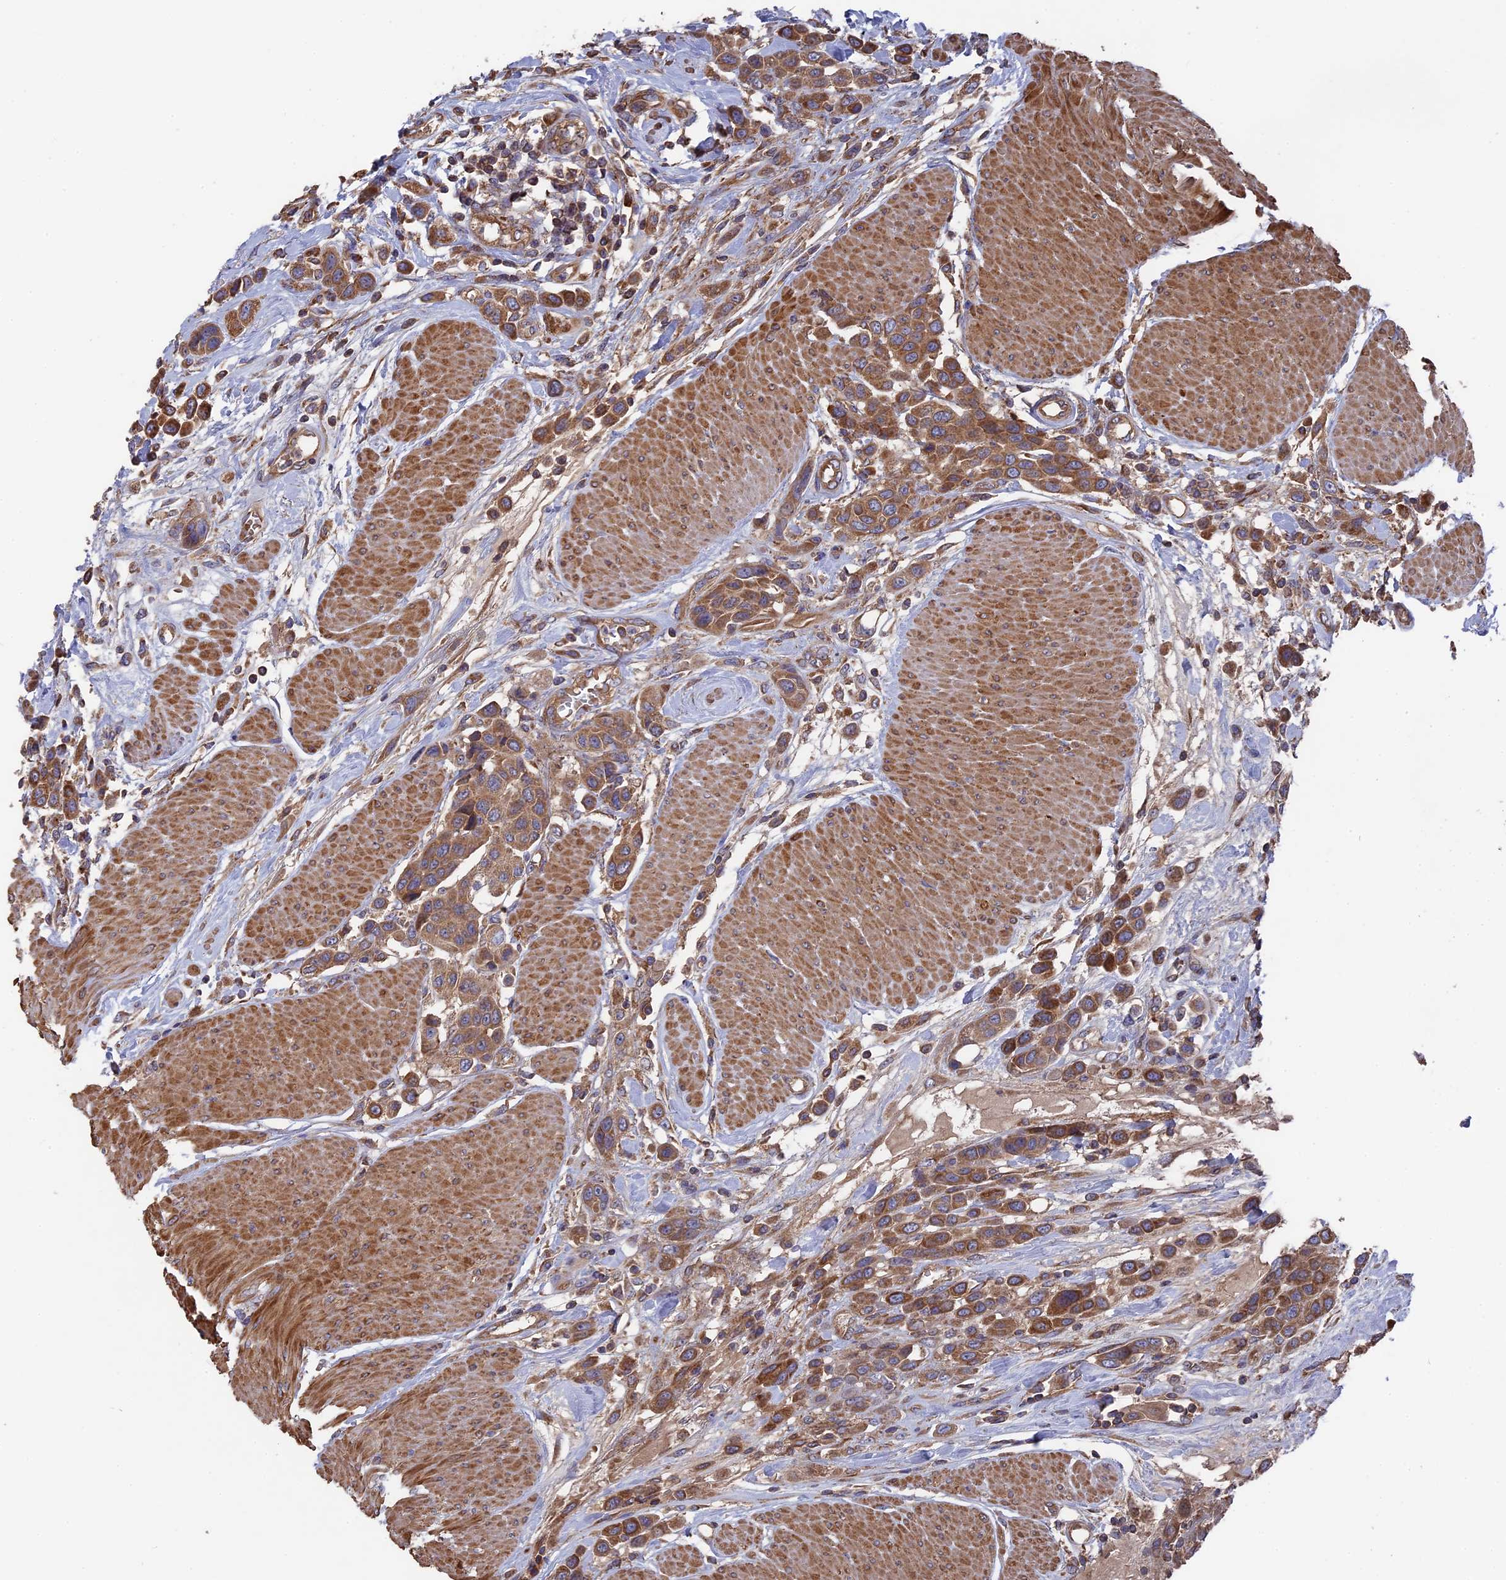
{"staining": {"intensity": "moderate", "quantity": ">75%", "location": "cytoplasmic/membranous"}, "tissue": "urothelial cancer", "cell_type": "Tumor cells", "image_type": "cancer", "snomed": [{"axis": "morphology", "description": "Urothelial carcinoma, High grade"}, {"axis": "topography", "description": "Urinary bladder"}], "caption": "Urothelial carcinoma (high-grade) stained with IHC shows moderate cytoplasmic/membranous staining in about >75% of tumor cells. (DAB (3,3'-diaminobenzidine) IHC with brightfield microscopy, high magnification).", "gene": "TELO2", "patient": {"sex": "male", "age": 50}}